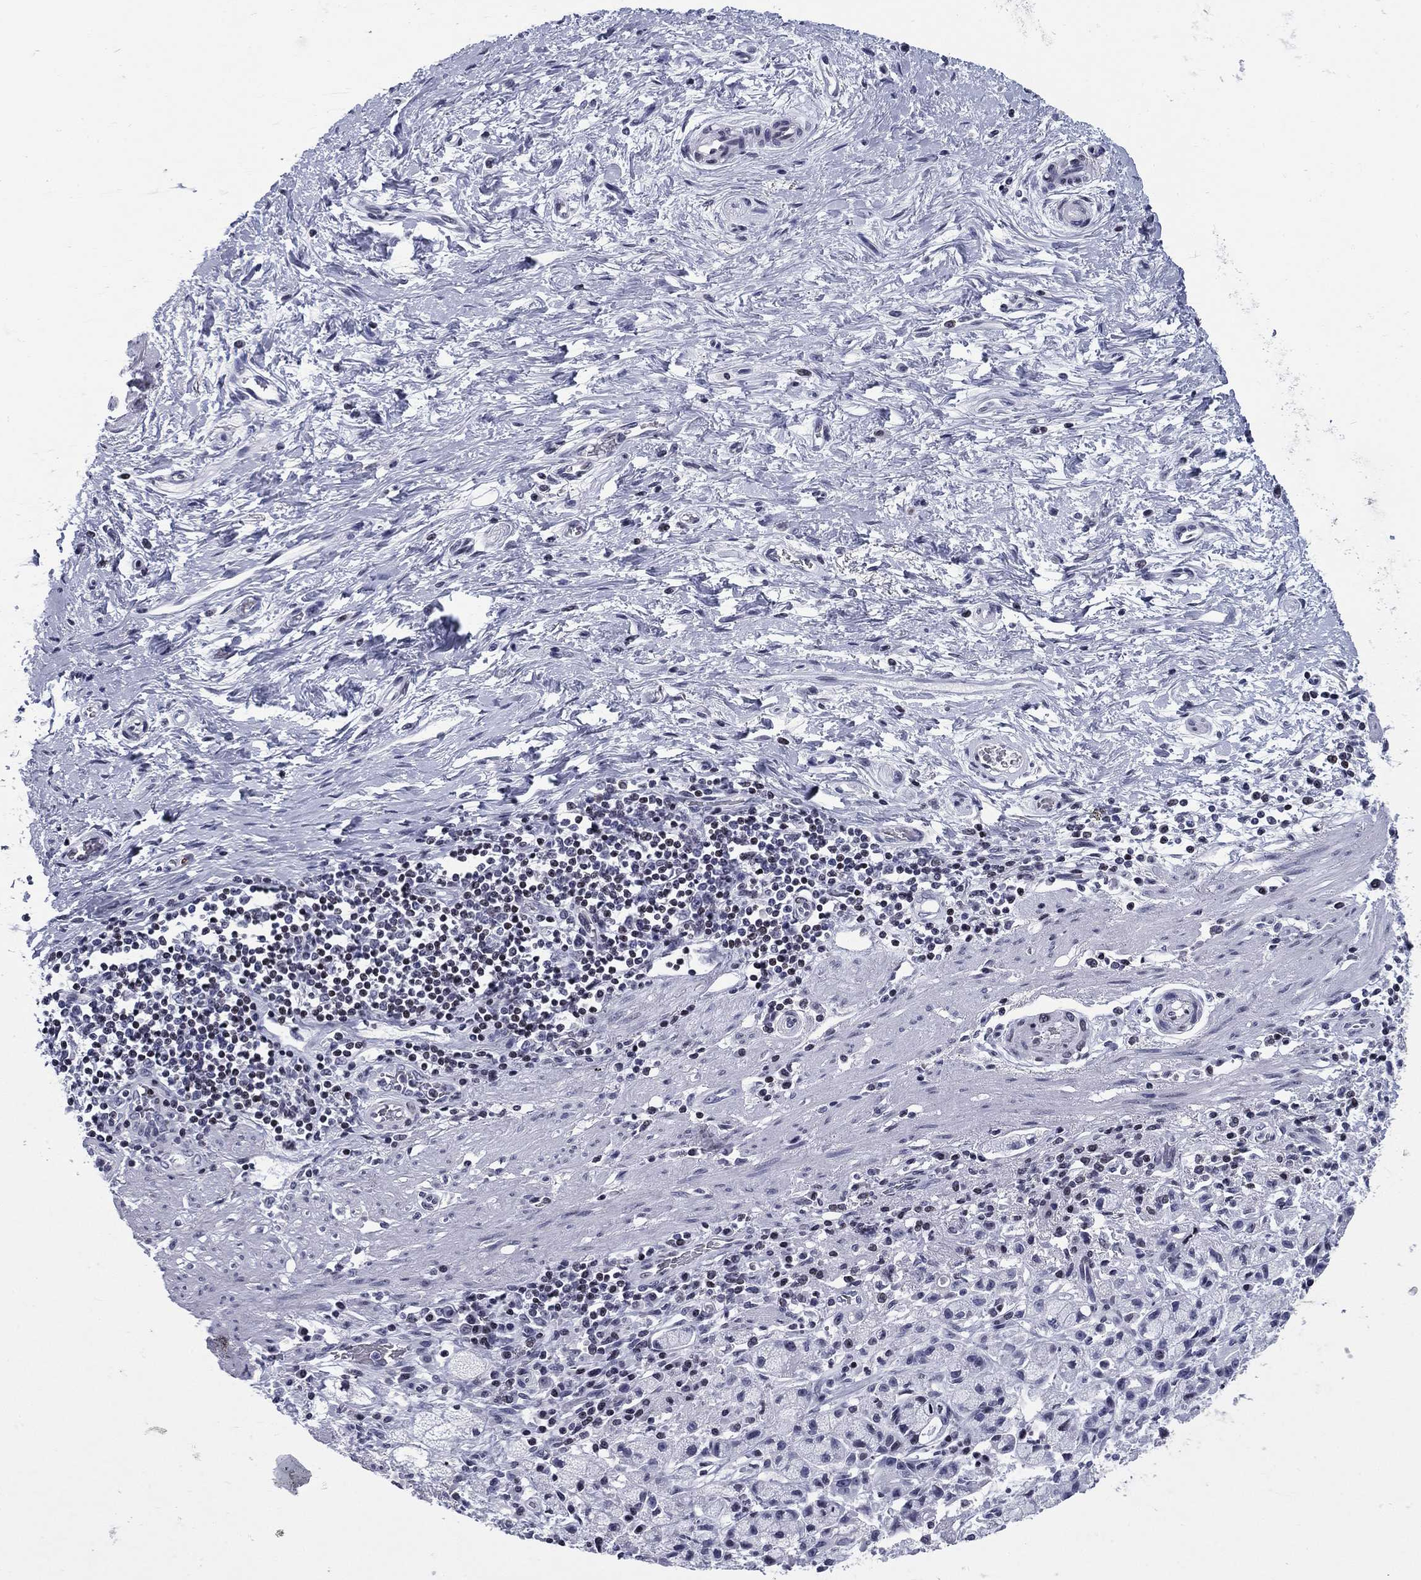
{"staining": {"intensity": "negative", "quantity": "none", "location": "none"}, "tissue": "stomach cancer", "cell_type": "Tumor cells", "image_type": "cancer", "snomed": [{"axis": "morphology", "description": "Adenocarcinoma, NOS"}, {"axis": "topography", "description": "Stomach"}], "caption": "A high-resolution micrograph shows immunohistochemistry staining of stomach adenocarcinoma, which displays no significant staining in tumor cells.", "gene": "CCDC144A", "patient": {"sex": "male", "age": 58}}